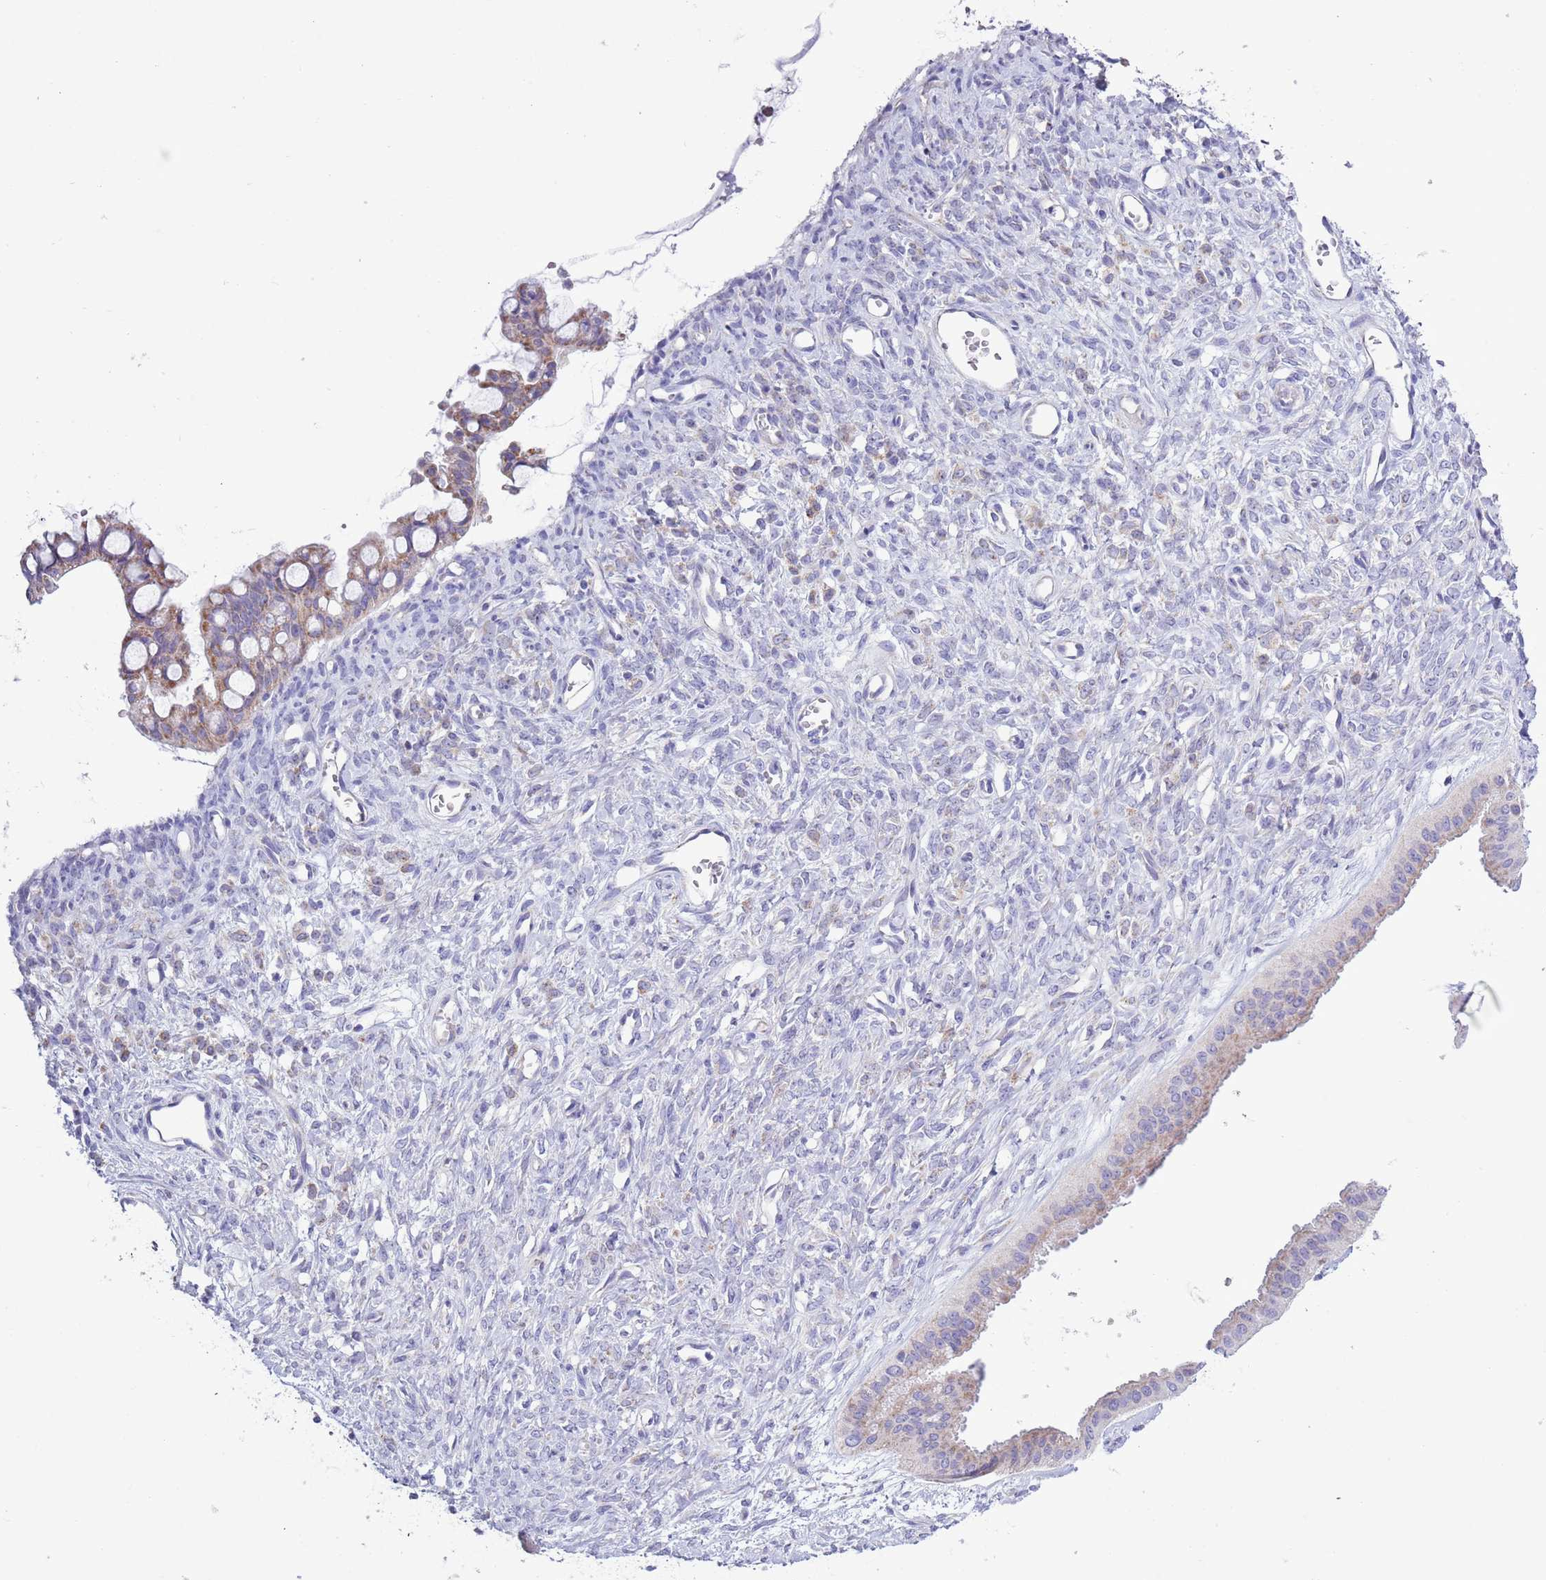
{"staining": {"intensity": "moderate", "quantity": "<25%", "location": "cytoplasmic/membranous"}, "tissue": "ovarian cancer", "cell_type": "Tumor cells", "image_type": "cancer", "snomed": [{"axis": "morphology", "description": "Cystadenocarcinoma, mucinous, NOS"}, {"axis": "topography", "description": "Ovary"}], "caption": "Immunohistochemical staining of human mucinous cystadenocarcinoma (ovarian) exhibits low levels of moderate cytoplasmic/membranous positivity in approximately <25% of tumor cells.", "gene": "MOCOS", "patient": {"sex": "female", "age": 73}}